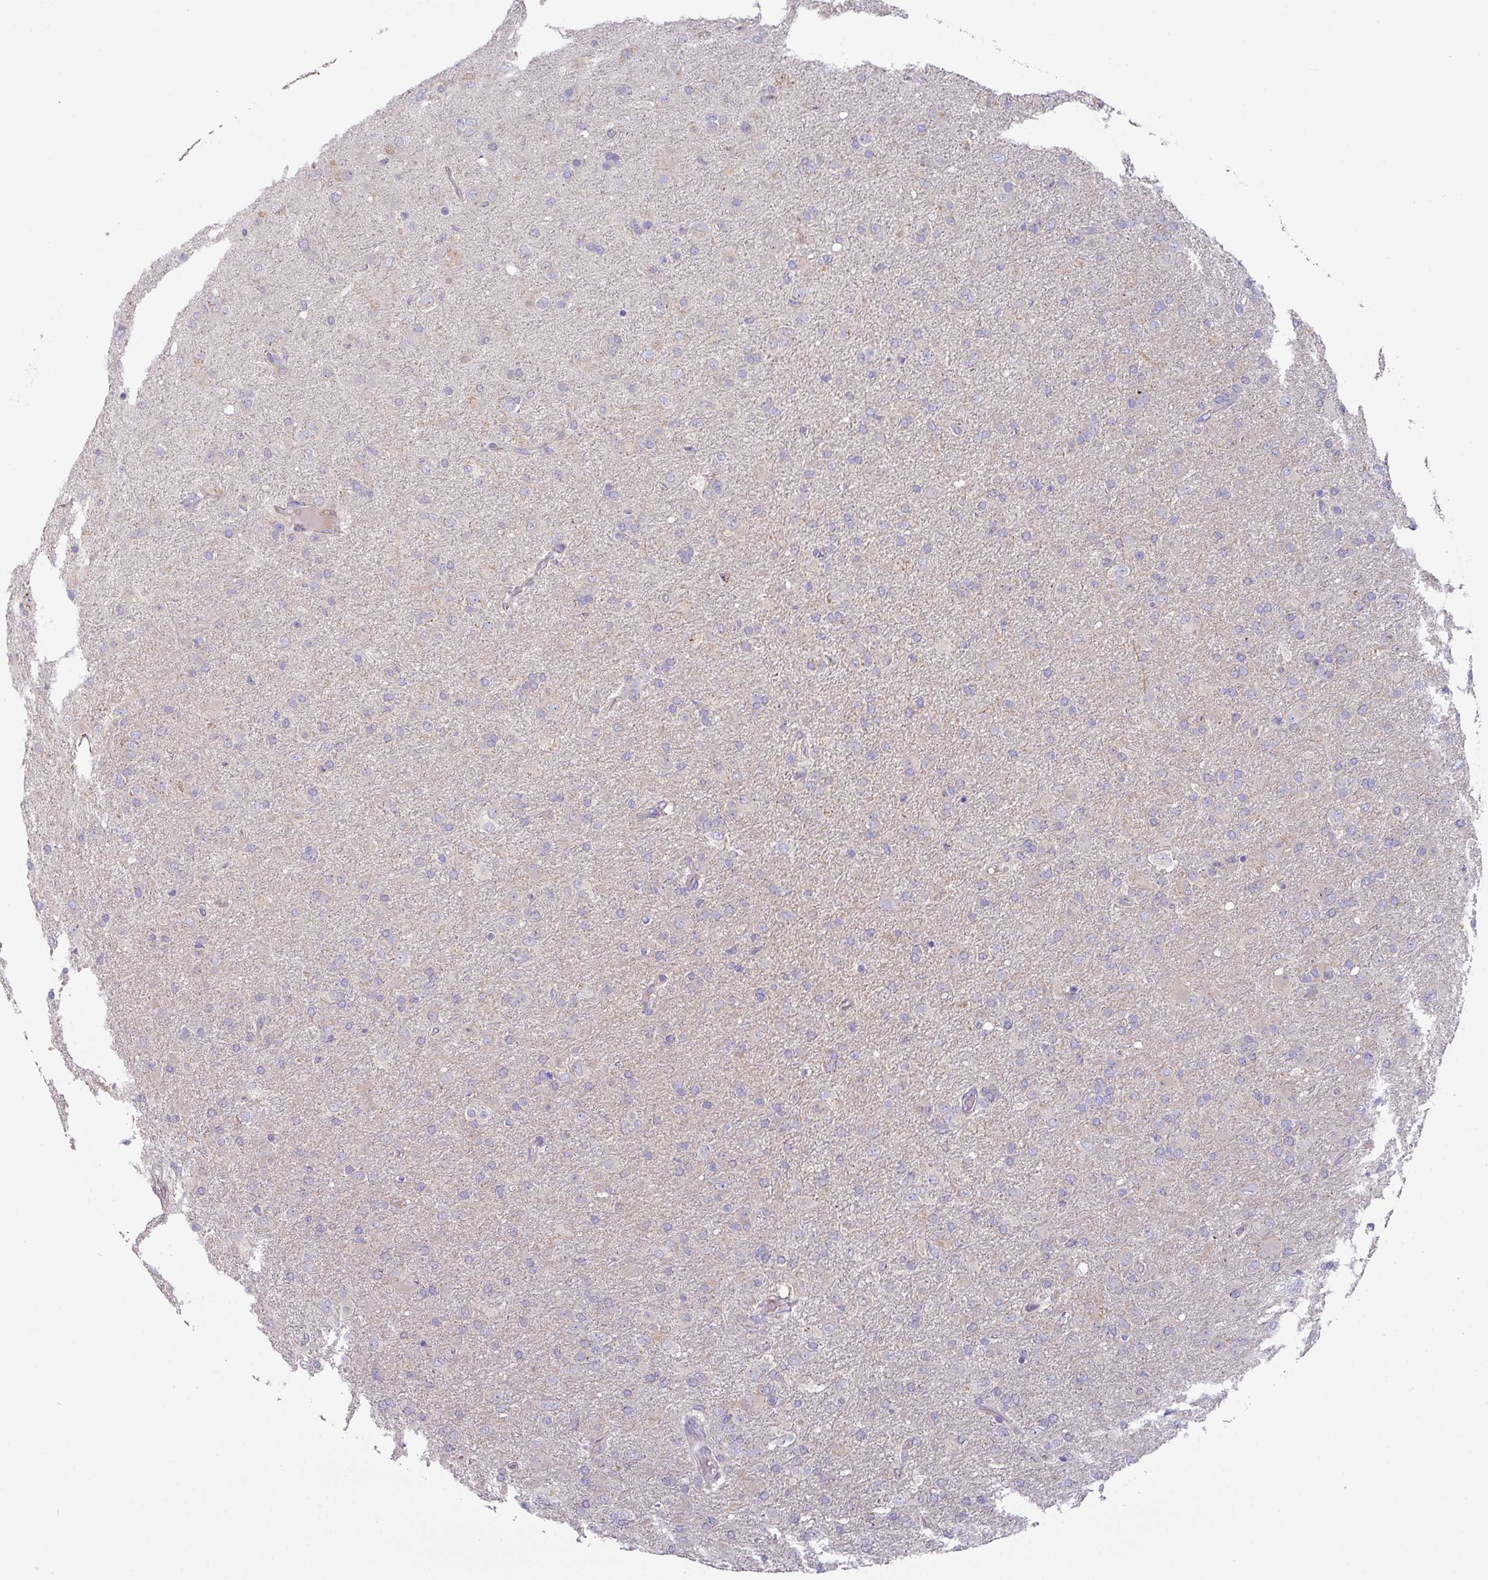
{"staining": {"intensity": "negative", "quantity": "none", "location": "none"}, "tissue": "glioma", "cell_type": "Tumor cells", "image_type": "cancer", "snomed": [{"axis": "morphology", "description": "Glioma, malignant, Low grade"}, {"axis": "topography", "description": "Brain"}], "caption": "A histopathology image of glioma stained for a protein demonstrates no brown staining in tumor cells. The staining was performed using DAB to visualize the protein expression in brown, while the nuclei were stained in blue with hematoxylin (Magnification: 20x).", "gene": "CD3G", "patient": {"sex": "male", "age": 65}}